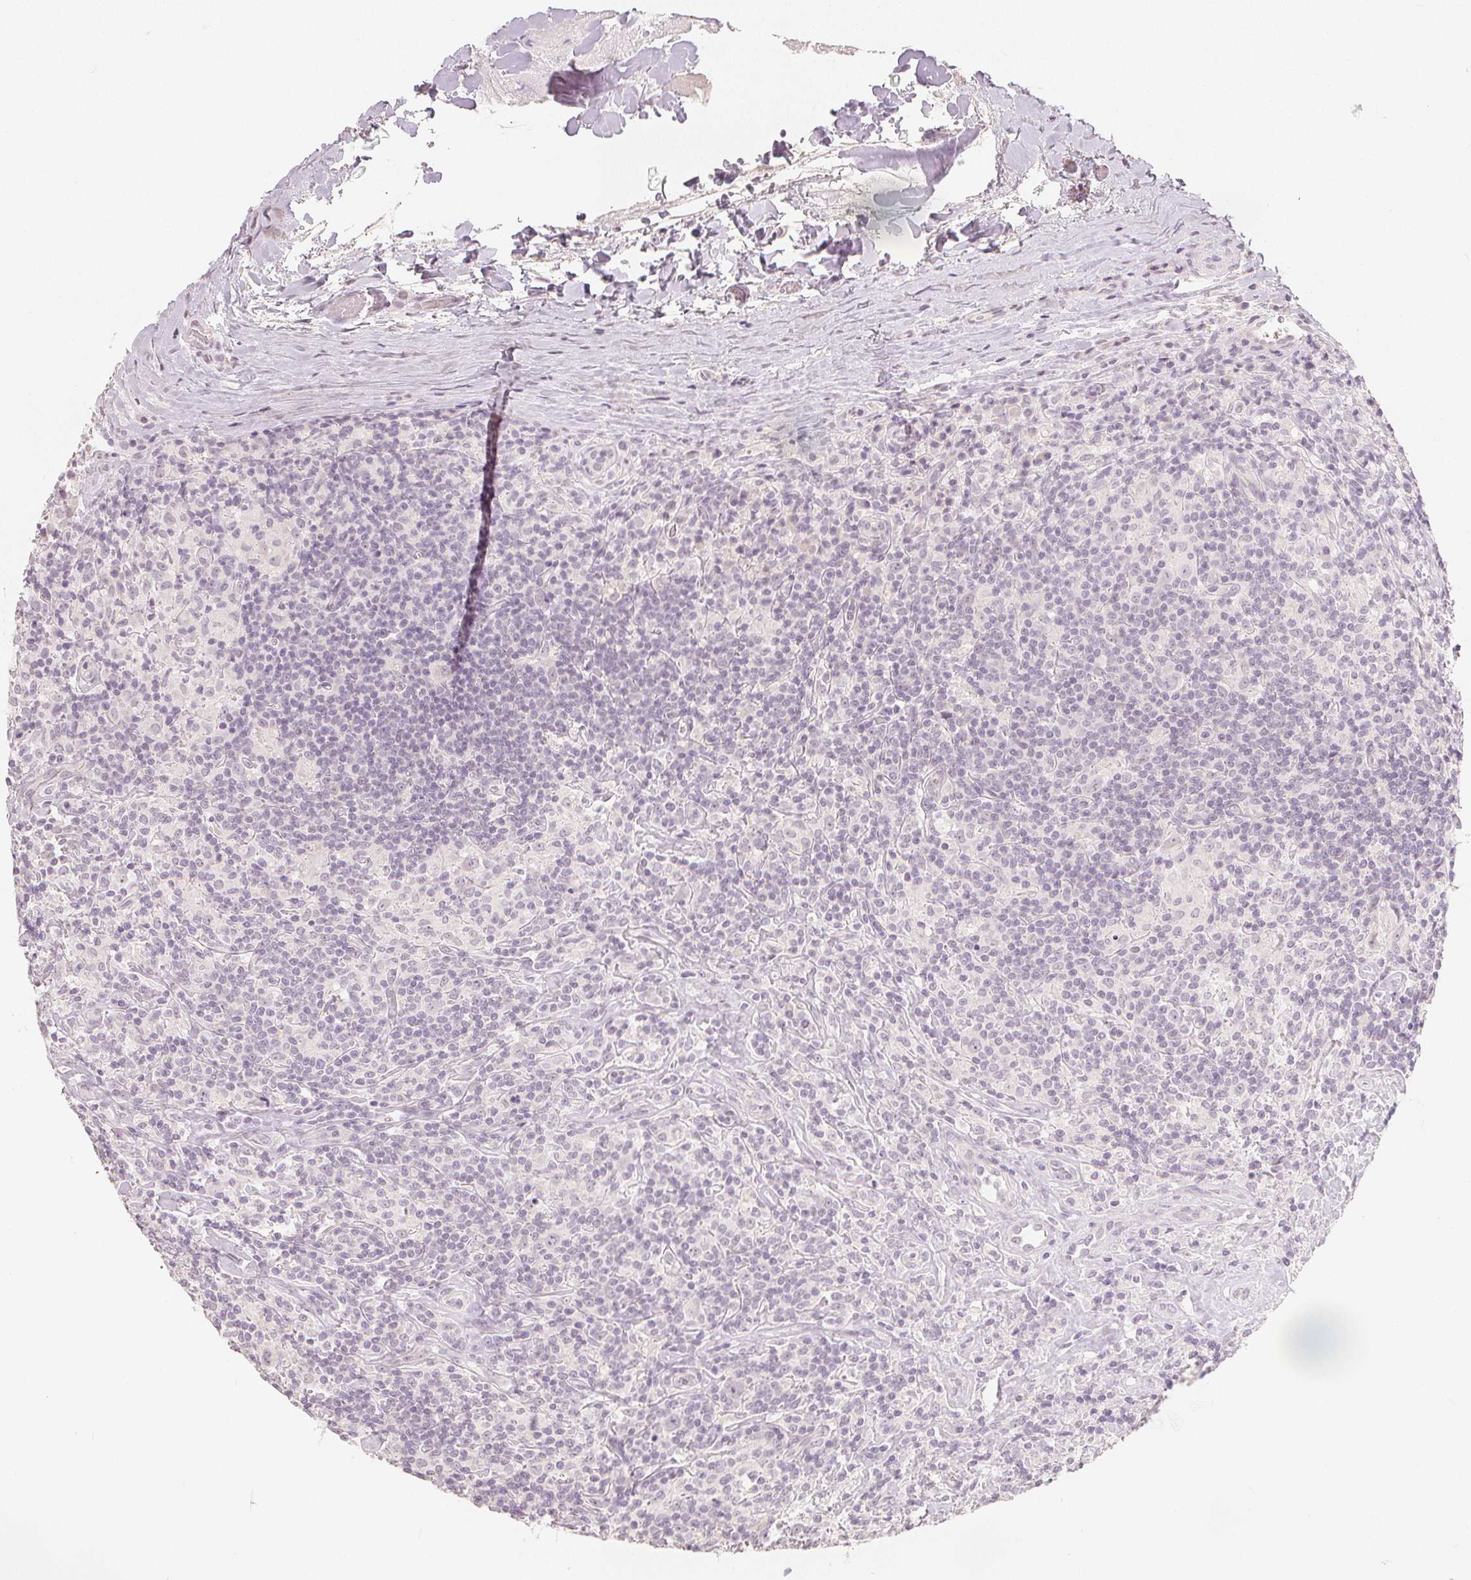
{"staining": {"intensity": "negative", "quantity": "none", "location": "none"}, "tissue": "lymphoma", "cell_type": "Tumor cells", "image_type": "cancer", "snomed": [{"axis": "morphology", "description": "Hodgkin's disease, NOS"}, {"axis": "morphology", "description": "Hodgkin's lymphoma, nodular sclerosis"}, {"axis": "topography", "description": "Lymph node"}], "caption": "Immunohistochemical staining of human lymphoma demonstrates no significant expression in tumor cells. Nuclei are stained in blue.", "gene": "CALB1", "patient": {"sex": "female", "age": 10}}